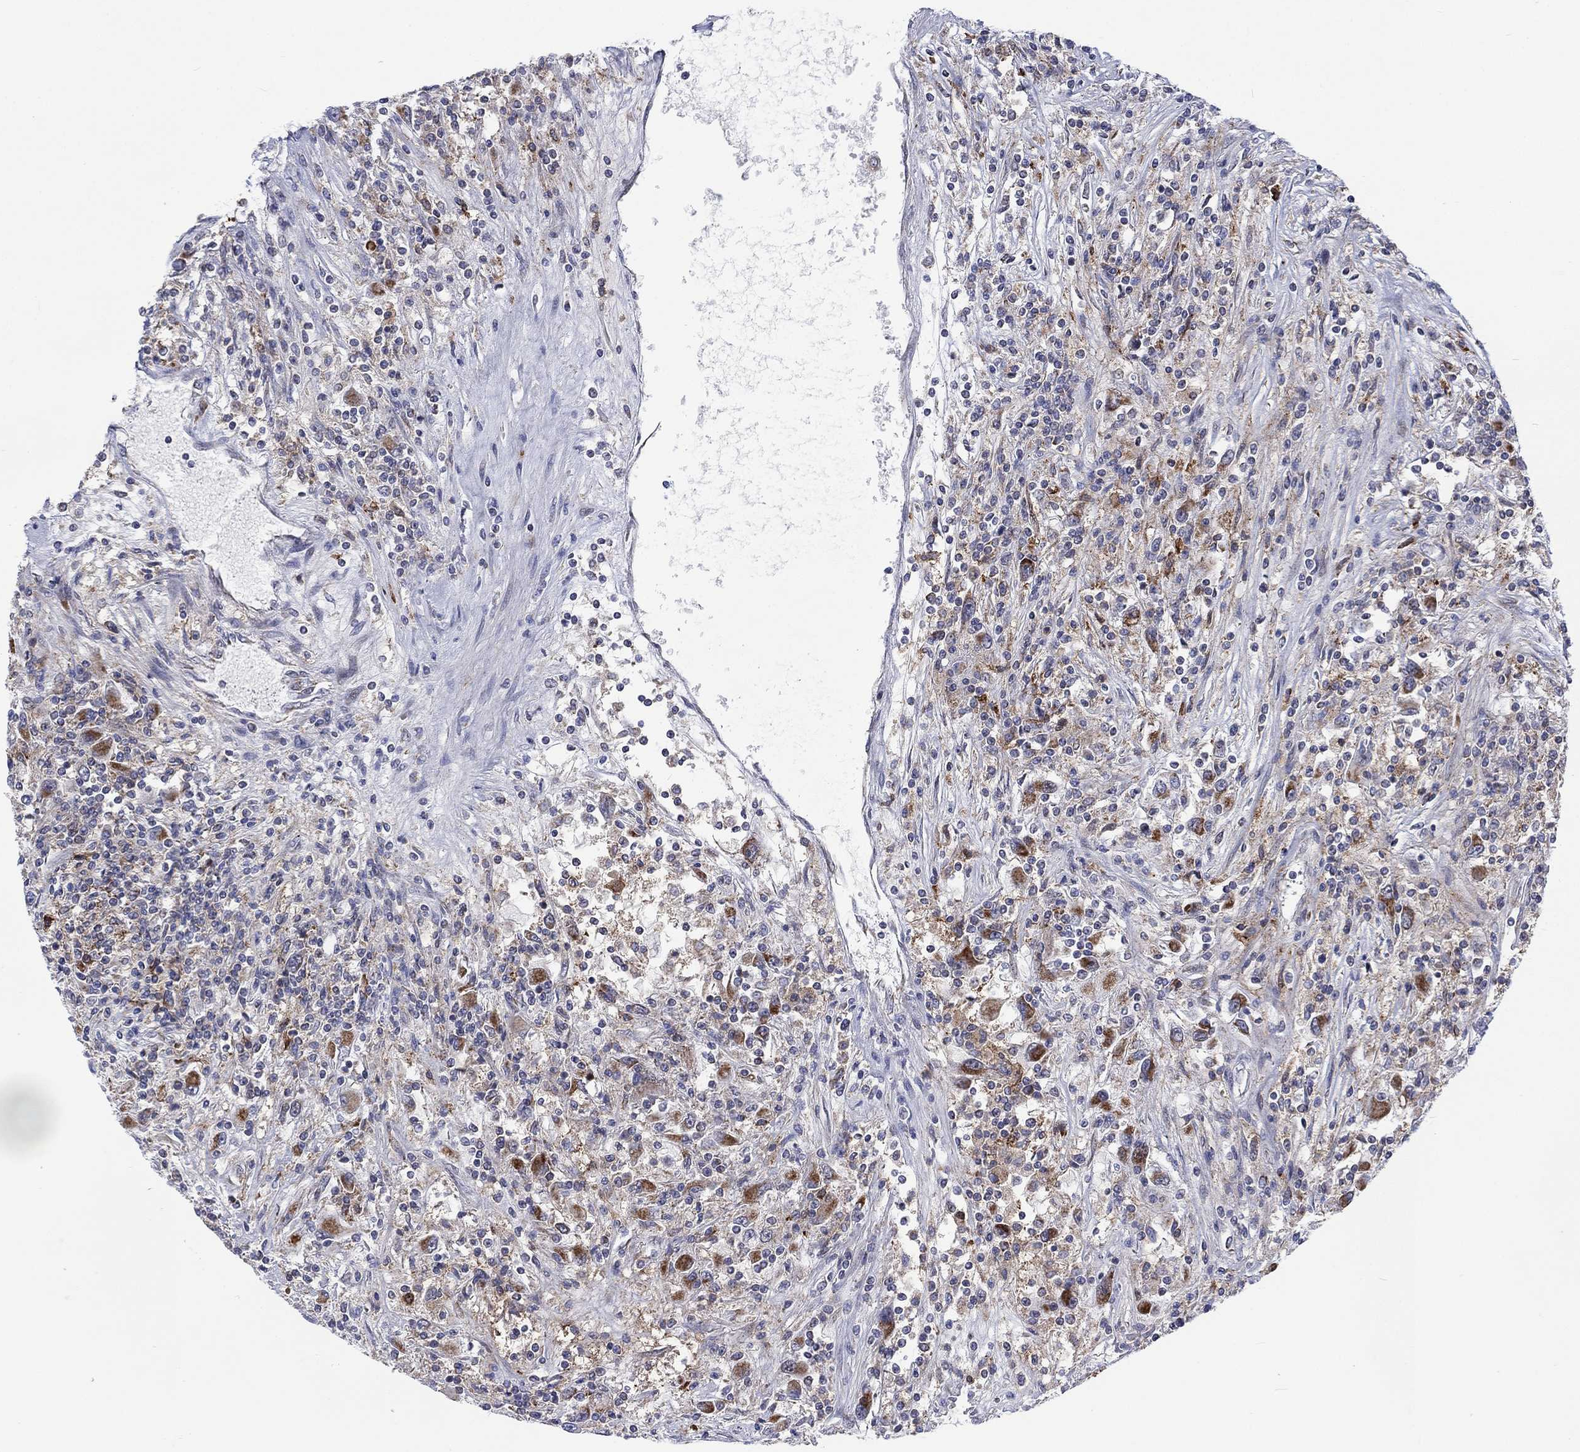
{"staining": {"intensity": "strong", "quantity": "<25%", "location": "cytoplasmic/membranous"}, "tissue": "renal cancer", "cell_type": "Tumor cells", "image_type": "cancer", "snomed": [{"axis": "morphology", "description": "Adenocarcinoma, NOS"}, {"axis": "topography", "description": "Kidney"}], "caption": "There is medium levels of strong cytoplasmic/membranous positivity in tumor cells of renal adenocarcinoma, as demonstrated by immunohistochemical staining (brown color).", "gene": "SLC35F2", "patient": {"sex": "female", "age": 67}}